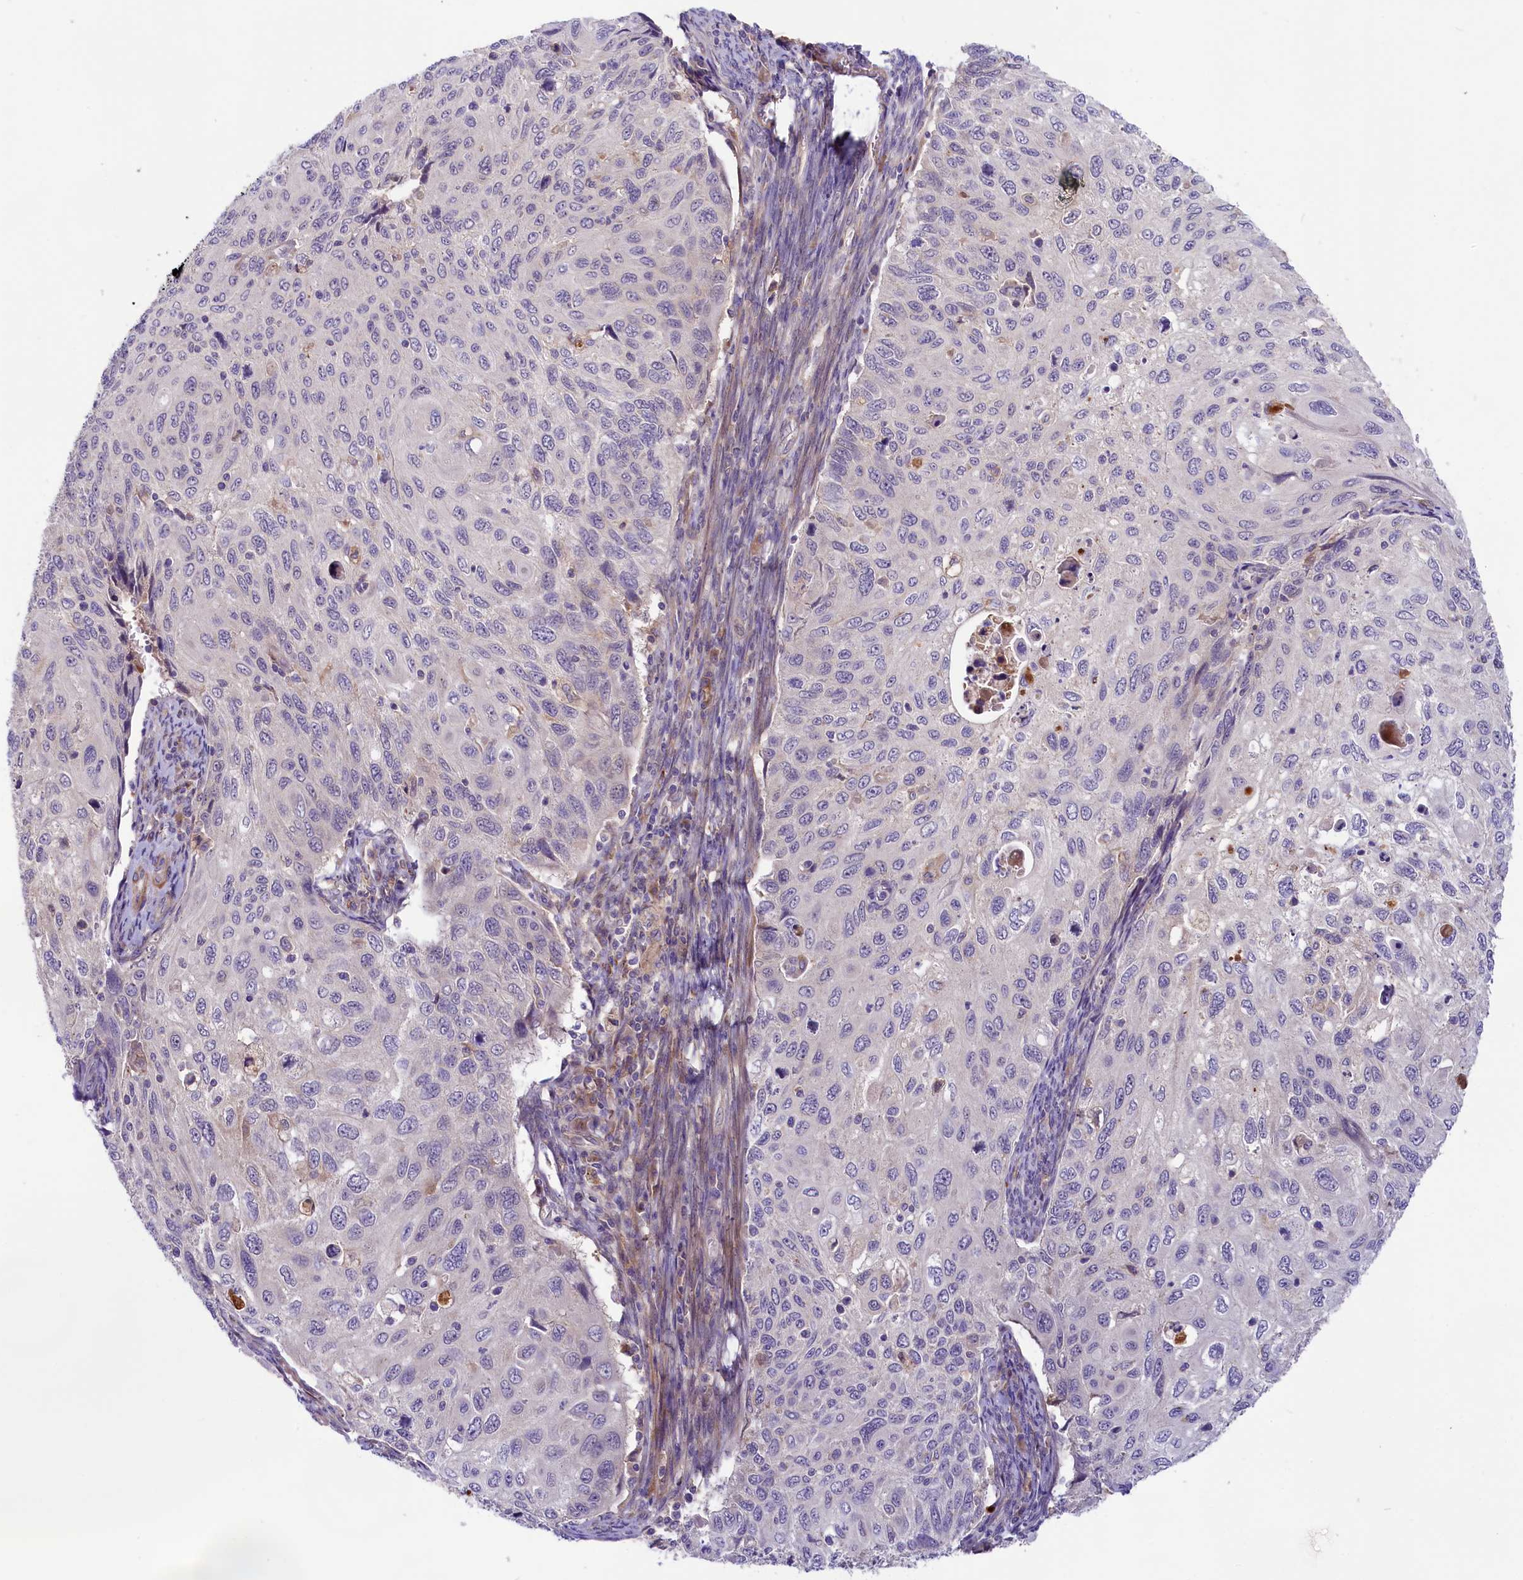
{"staining": {"intensity": "negative", "quantity": "none", "location": "none"}, "tissue": "cervical cancer", "cell_type": "Tumor cells", "image_type": "cancer", "snomed": [{"axis": "morphology", "description": "Squamous cell carcinoma, NOS"}, {"axis": "topography", "description": "Cervix"}], "caption": "Tumor cells show no significant protein staining in cervical squamous cell carcinoma. The staining is performed using DAB brown chromogen with nuclei counter-stained in using hematoxylin.", "gene": "COG8", "patient": {"sex": "female", "age": 70}}